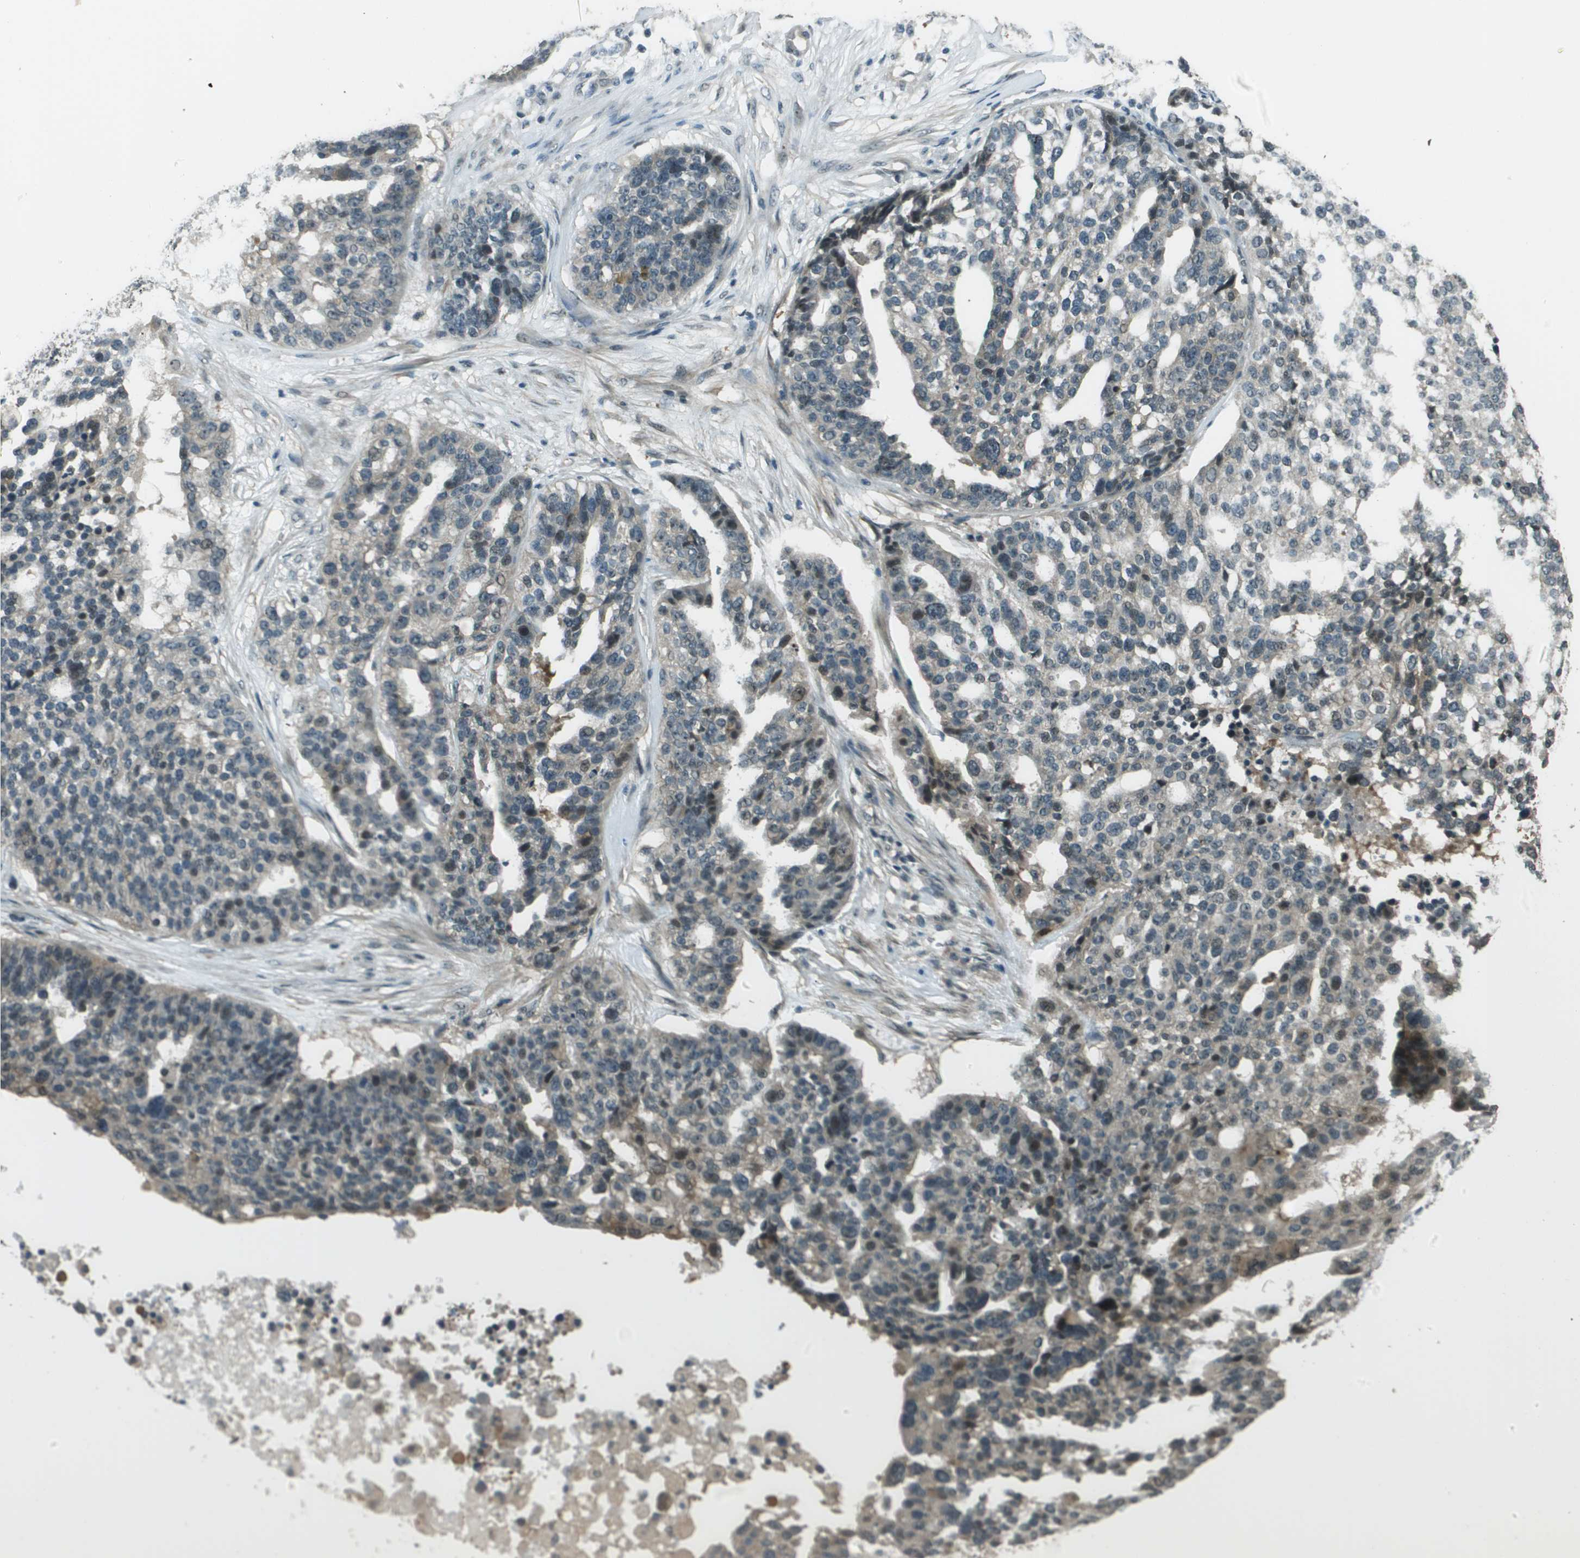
{"staining": {"intensity": "weak", "quantity": "<25%", "location": "cytoplasmic/membranous"}, "tissue": "ovarian cancer", "cell_type": "Tumor cells", "image_type": "cancer", "snomed": [{"axis": "morphology", "description": "Cystadenocarcinoma, serous, NOS"}, {"axis": "topography", "description": "Ovary"}], "caption": "Image shows no protein positivity in tumor cells of ovarian cancer tissue.", "gene": "SDC3", "patient": {"sex": "female", "age": 59}}